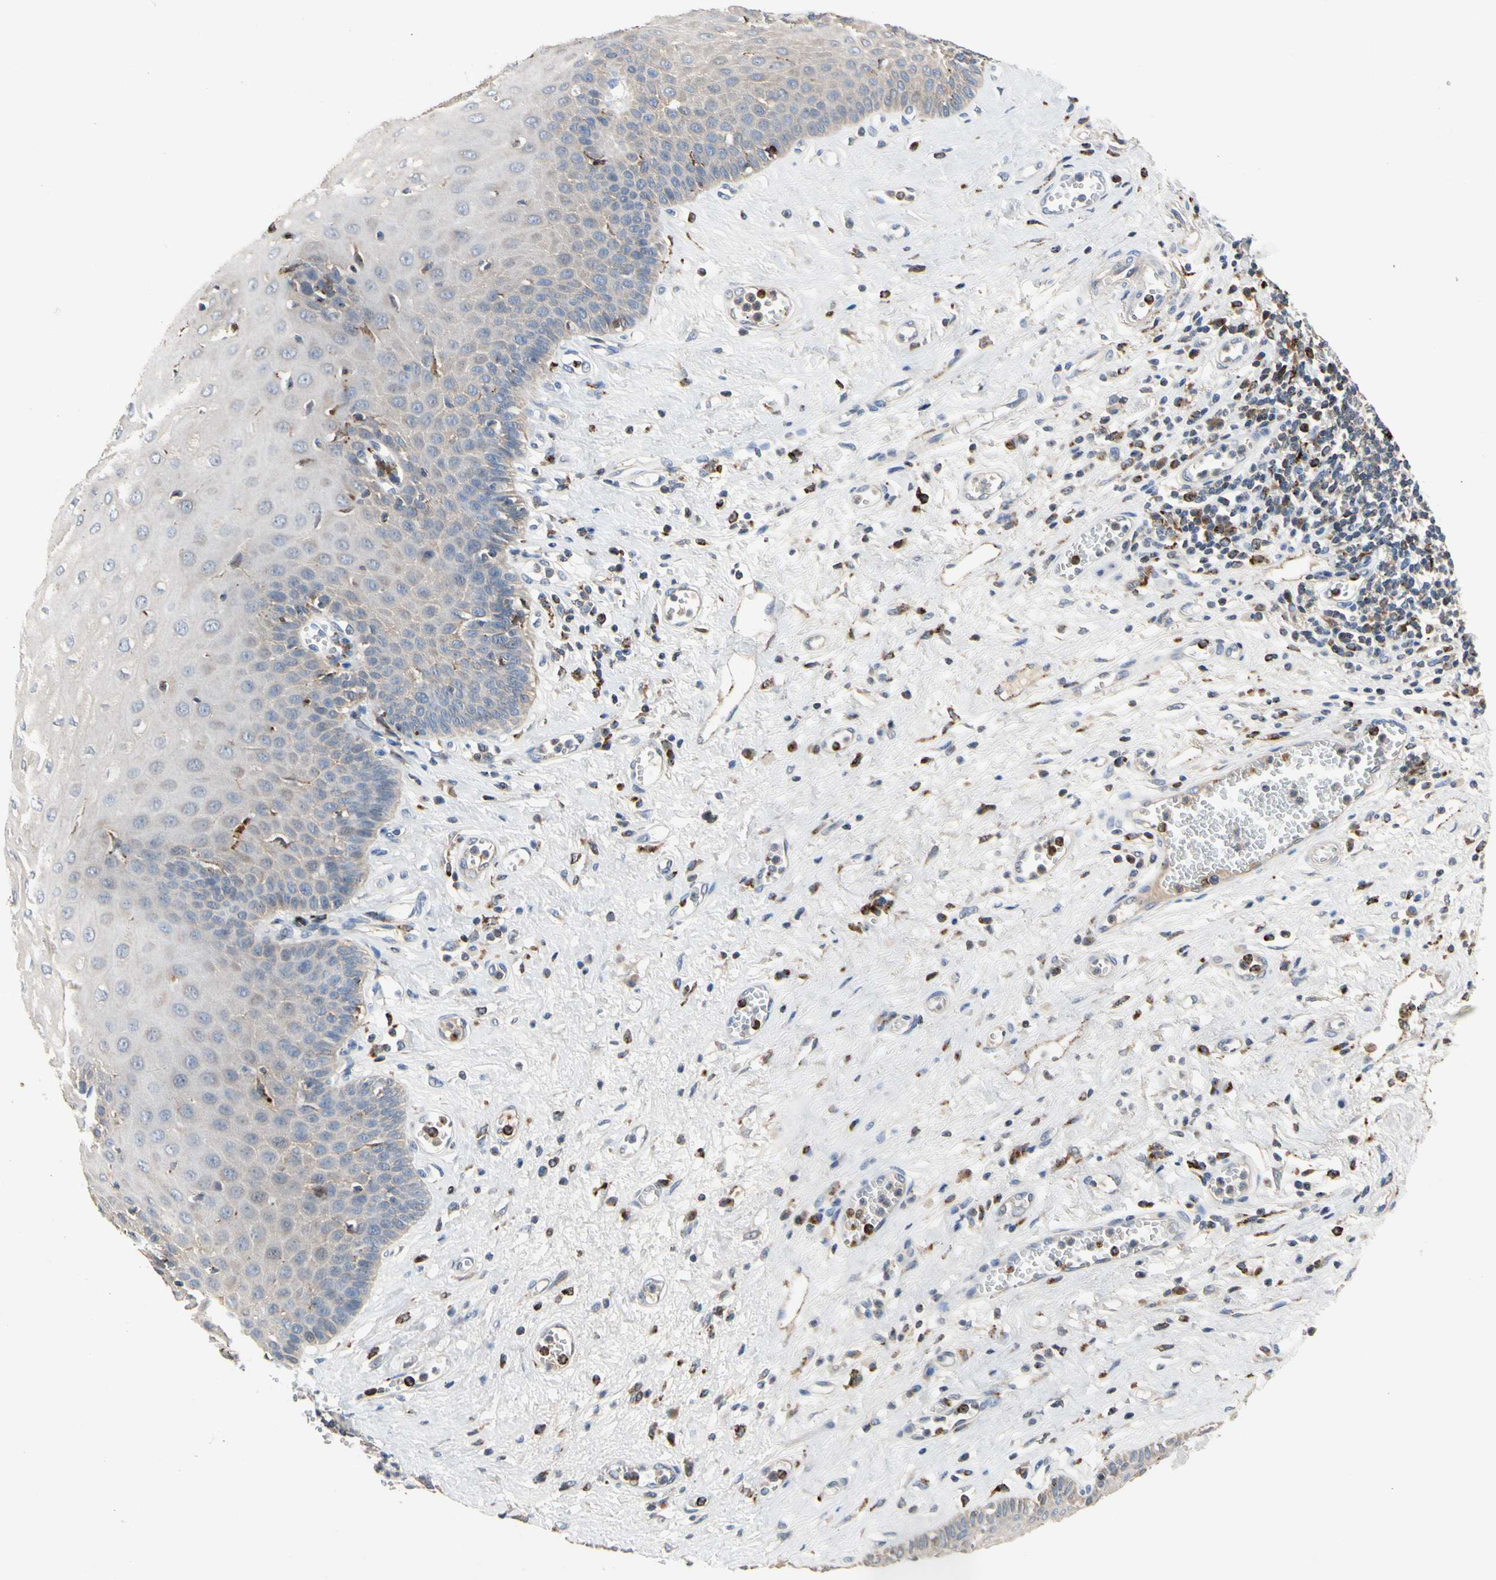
{"staining": {"intensity": "weak", "quantity": "<25%", "location": "cytoplasmic/membranous"}, "tissue": "esophagus", "cell_type": "Squamous epithelial cells", "image_type": "normal", "snomed": [{"axis": "morphology", "description": "Normal tissue, NOS"}, {"axis": "morphology", "description": "Squamous cell carcinoma, NOS"}, {"axis": "topography", "description": "Esophagus"}], "caption": "An IHC micrograph of normal esophagus is shown. There is no staining in squamous epithelial cells of esophagus. (DAB (3,3'-diaminobenzidine) immunohistochemistry (IHC) visualized using brightfield microscopy, high magnification).", "gene": "ADA2", "patient": {"sex": "male", "age": 65}}